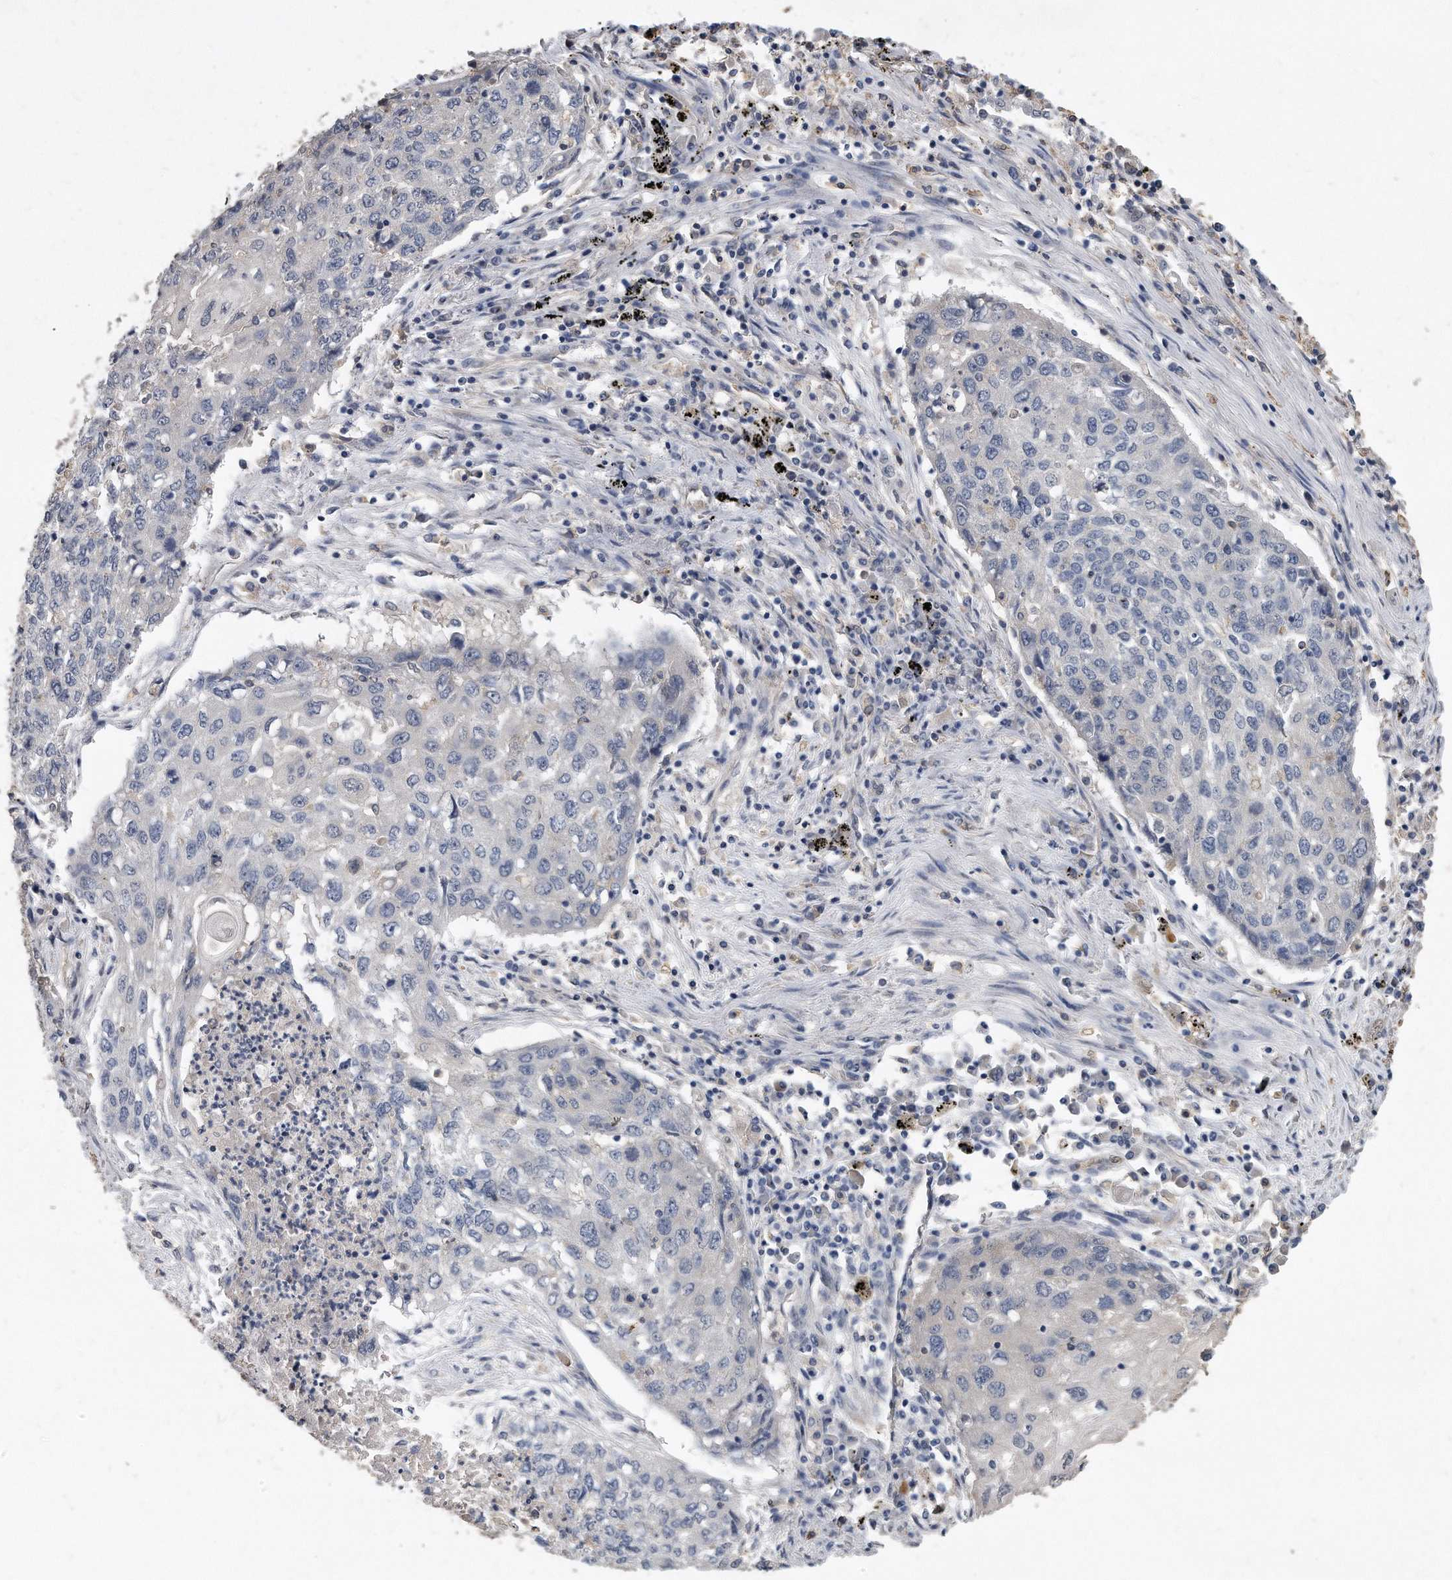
{"staining": {"intensity": "negative", "quantity": "none", "location": "none"}, "tissue": "lung cancer", "cell_type": "Tumor cells", "image_type": "cancer", "snomed": [{"axis": "morphology", "description": "Squamous cell carcinoma, NOS"}, {"axis": "topography", "description": "Lung"}], "caption": "This is an immunohistochemistry (IHC) image of human lung squamous cell carcinoma. There is no staining in tumor cells.", "gene": "HOMER3", "patient": {"sex": "female", "age": 63}}